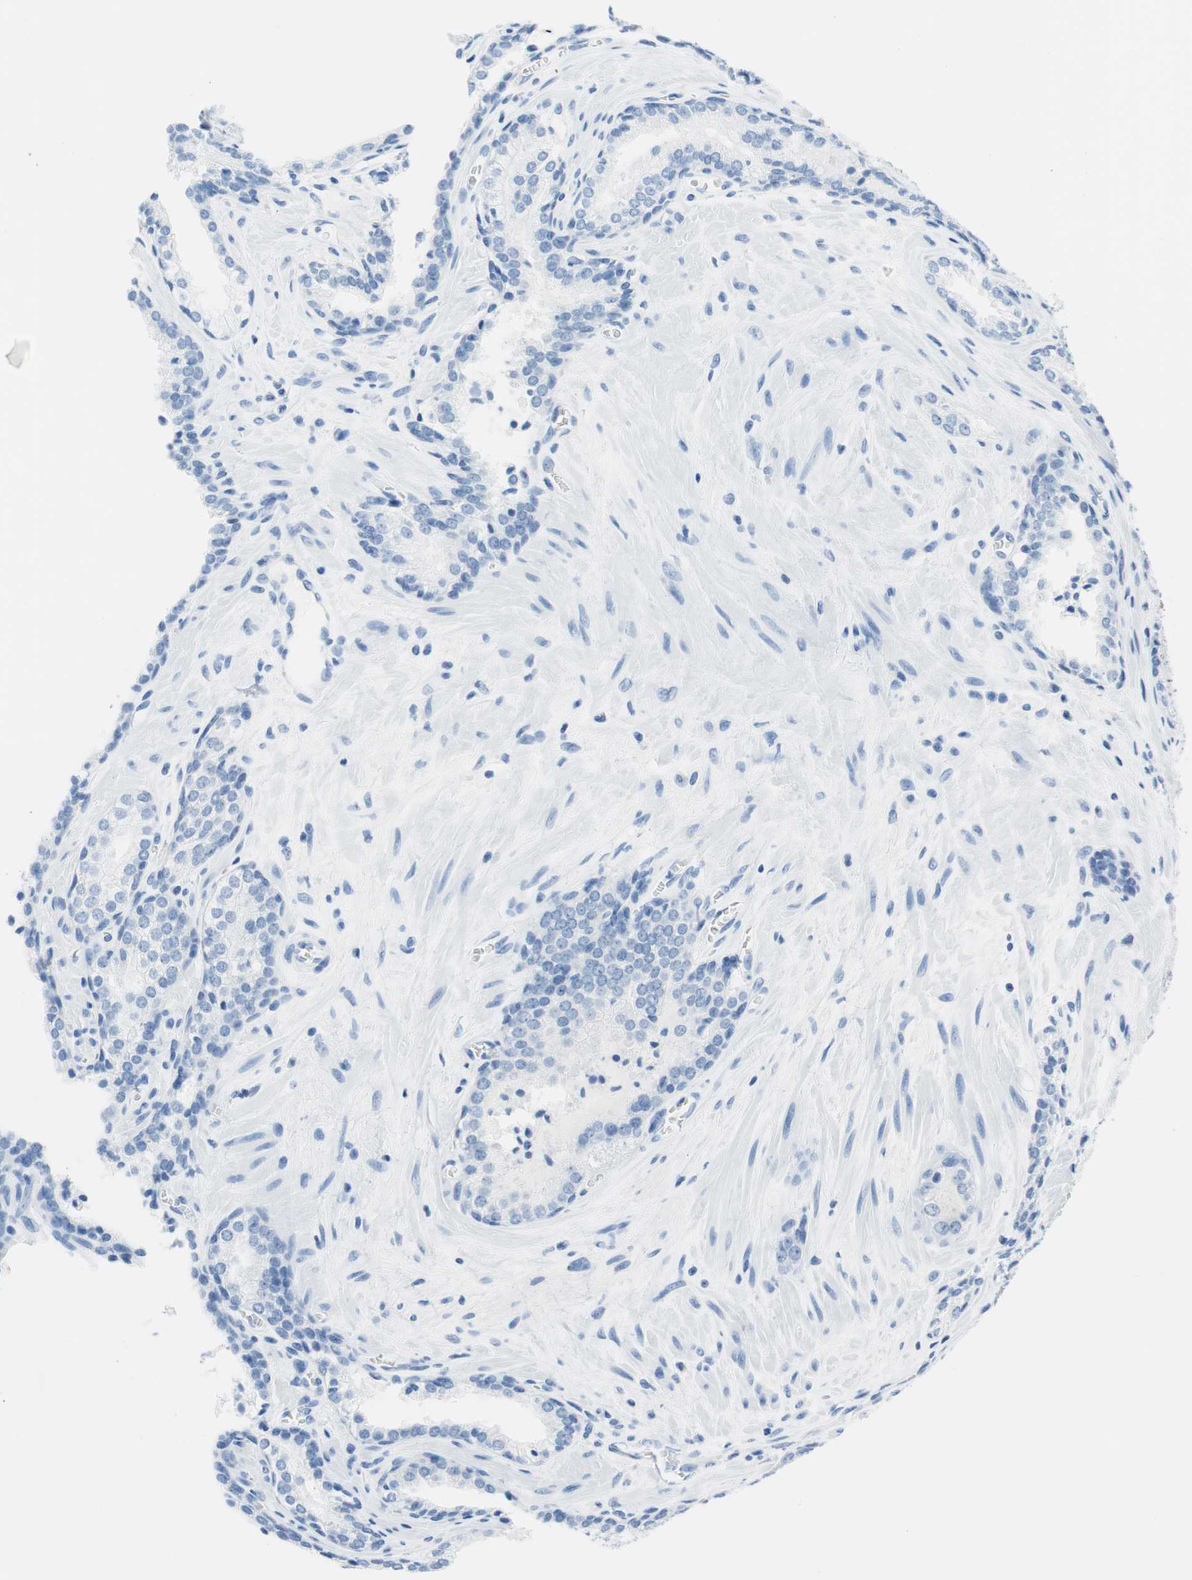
{"staining": {"intensity": "negative", "quantity": "none", "location": "none"}, "tissue": "prostate cancer", "cell_type": "Tumor cells", "image_type": "cancer", "snomed": [{"axis": "morphology", "description": "Adenocarcinoma, Low grade"}, {"axis": "topography", "description": "Prostate"}], "caption": "High magnification brightfield microscopy of prostate low-grade adenocarcinoma stained with DAB (brown) and counterstained with hematoxylin (blue): tumor cells show no significant staining.", "gene": "NFATC2", "patient": {"sex": "male", "age": 60}}